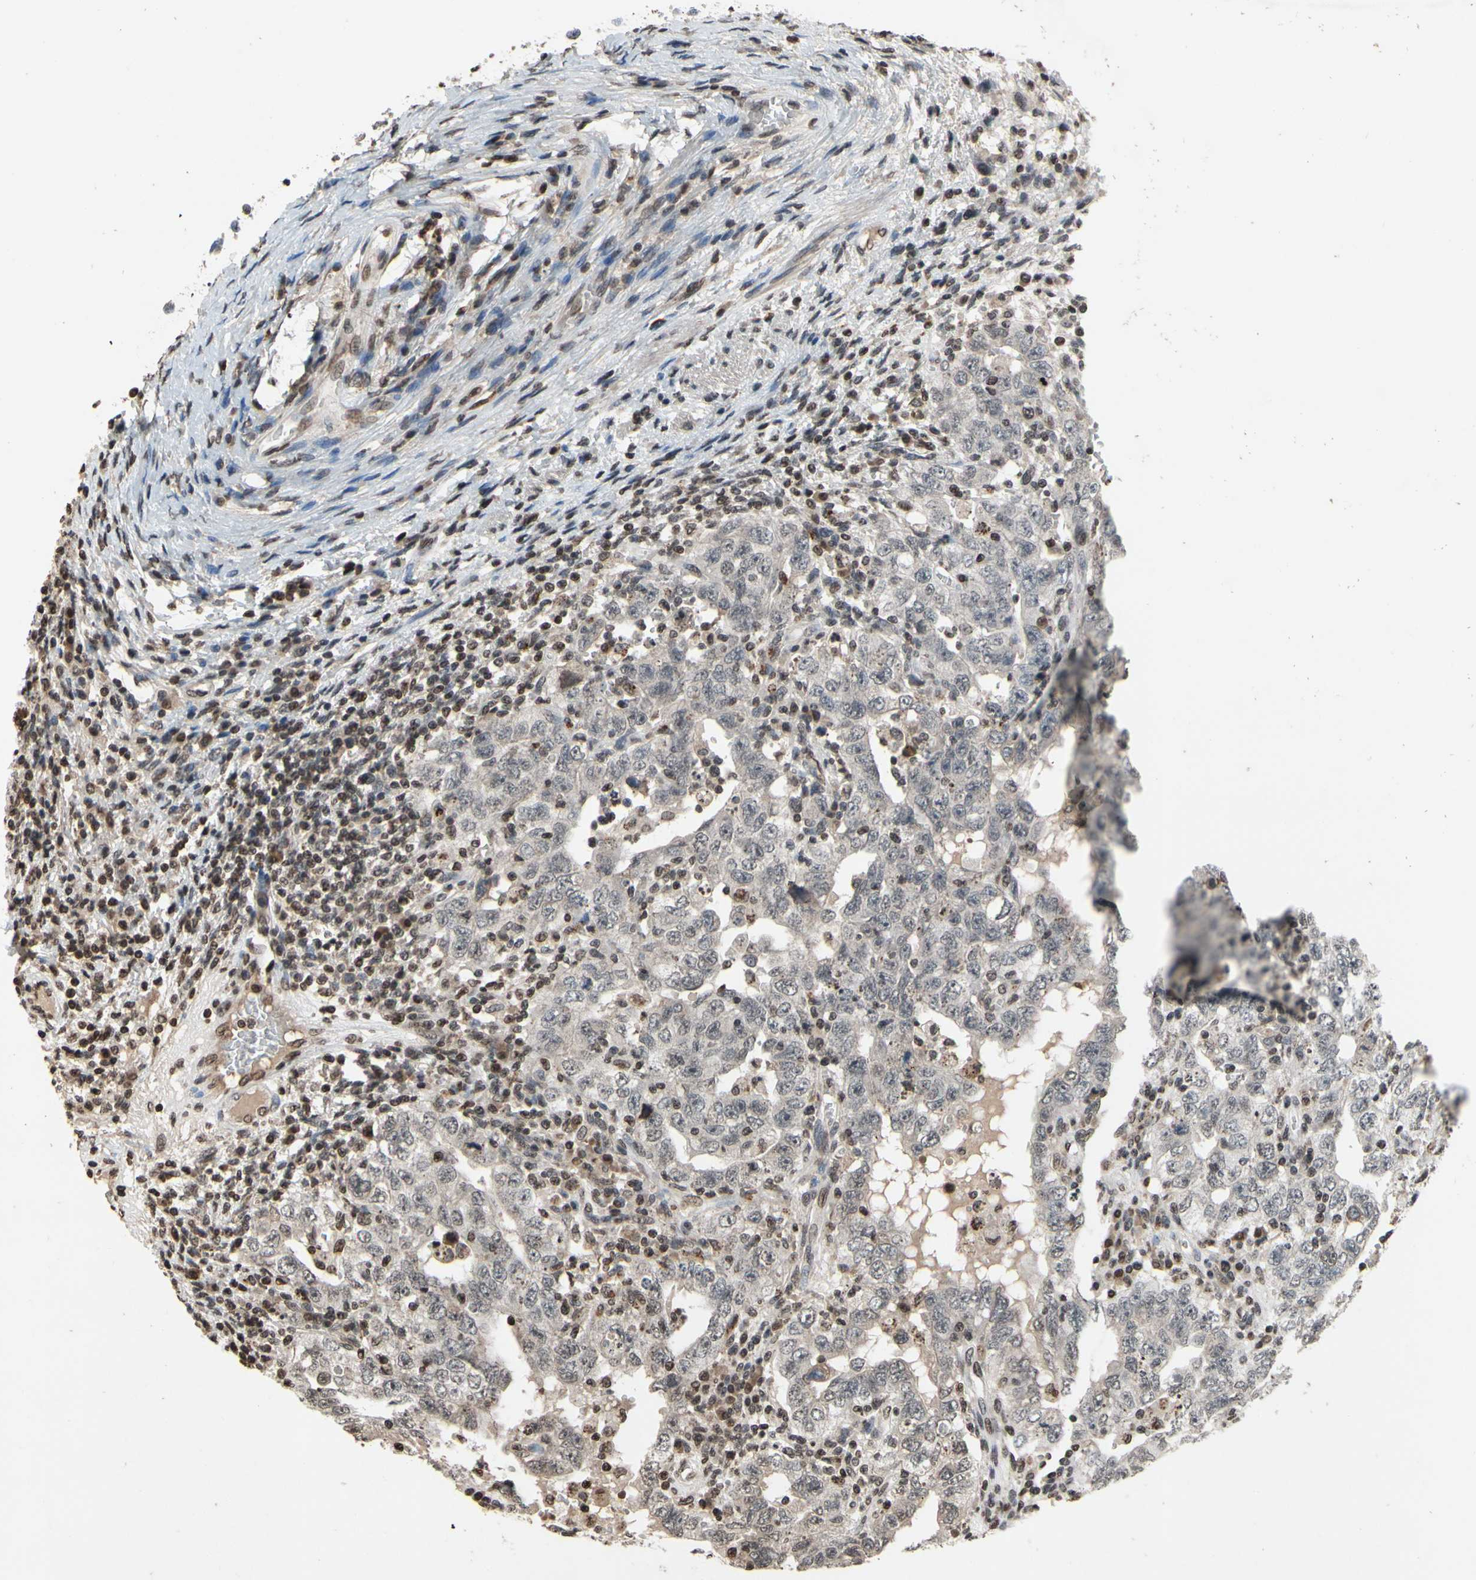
{"staining": {"intensity": "negative", "quantity": "none", "location": "none"}, "tissue": "testis cancer", "cell_type": "Tumor cells", "image_type": "cancer", "snomed": [{"axis": "morphology", "description": "Carcinoma, Embryonal, NOS"}, {"axis": "topography", "description": "Testis"}], "caption": "DAB immunohistochemical staining of human testis embryonal carcinoma reveals no significant staining in tumor cells.", "gene": "HIPK2", "patient": {"sex": "male", "age": 26}}